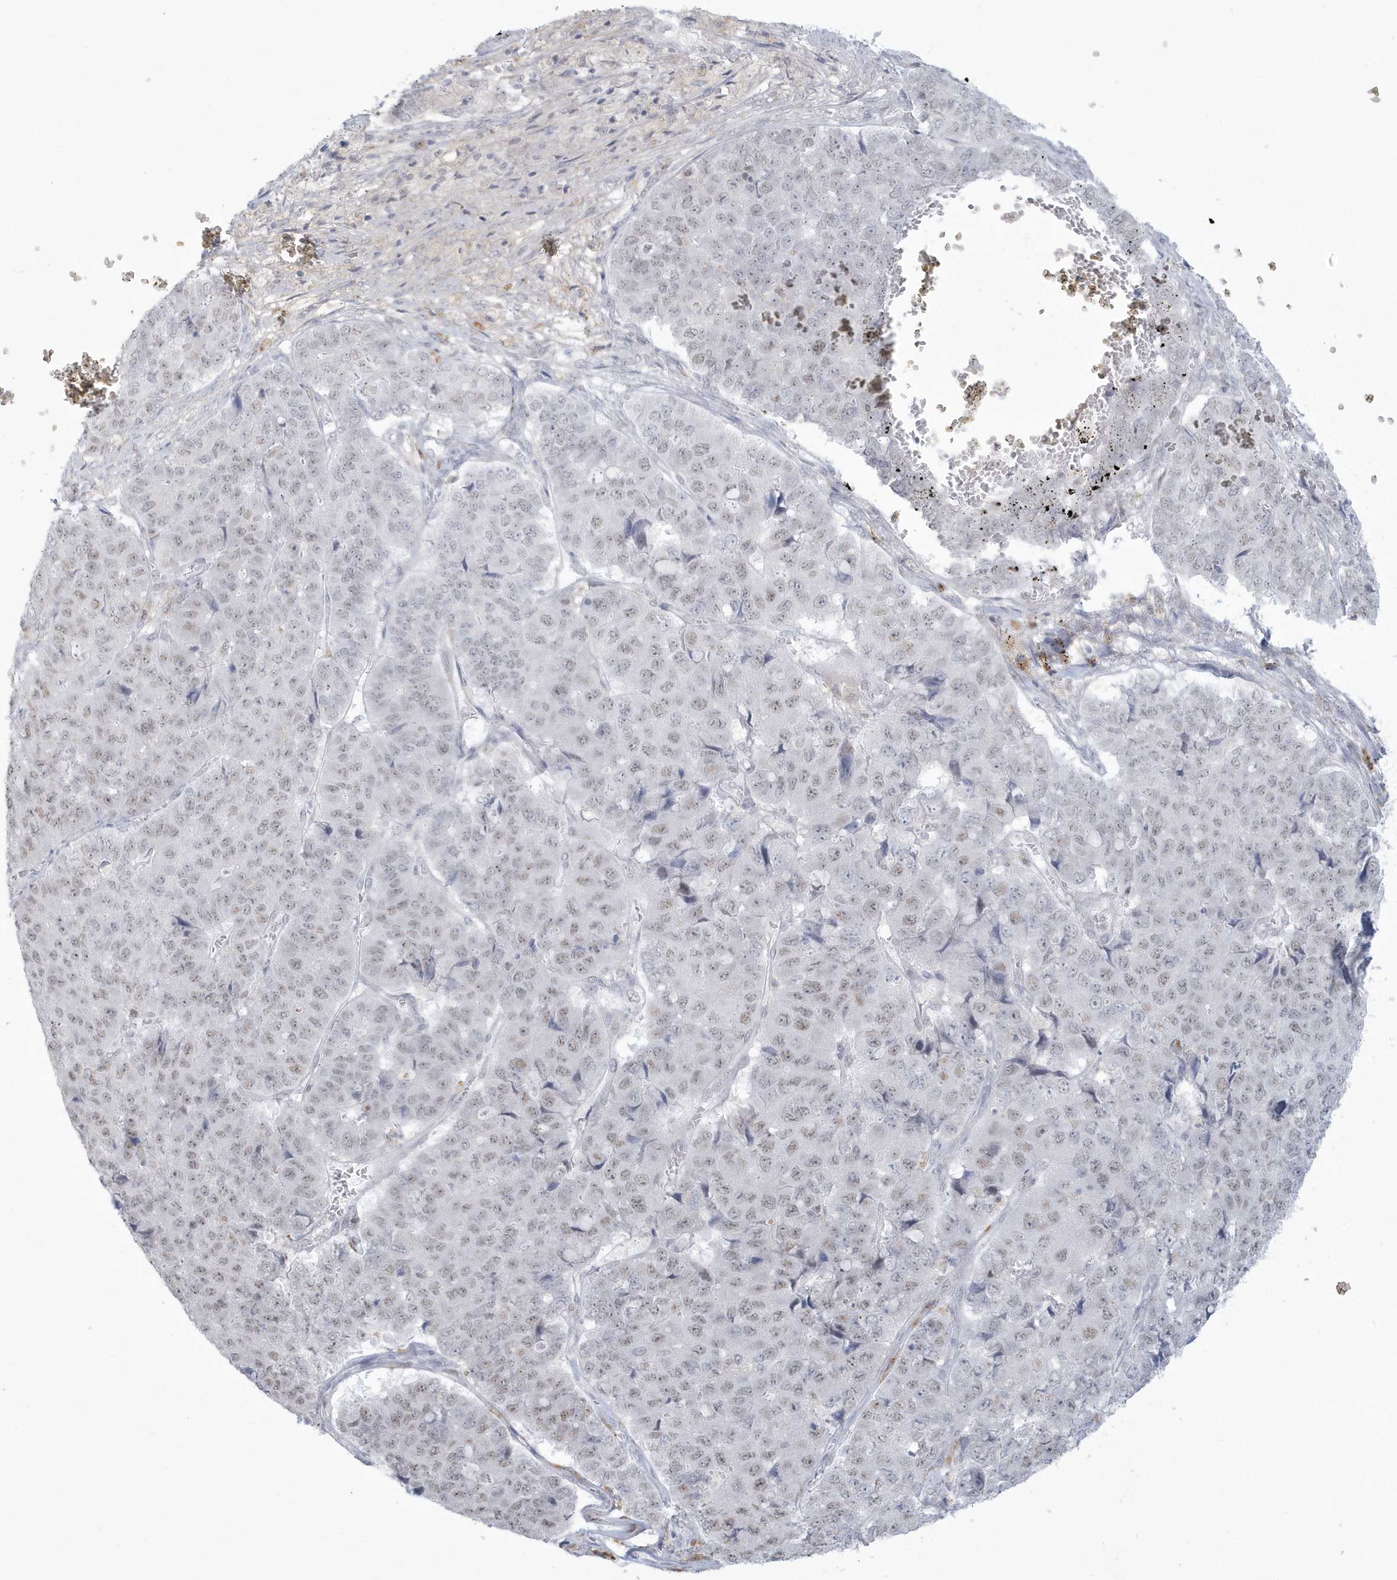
{"staining": {"intensity": "weak", "quantity": "25%-75%", "location": "nuclear"}, "tissue": "pancreatic cancer", "cell_type": "Tumor cells", "image_type": "cancer", "snomed": [{"axis": "morphology", "description": "Adenocarcinoma, NOS"}, {"axis": "topography", "description": "Pancreas"}], "caption": "Immunohistochemistry histopathology image of neoplastic tissue: human pancreatic cancer stained using immunohistochemistry (IHC) demonstrates low levels of weak protein expression localized specifically in the nuclear of tumor cells, appearing as a nuclear brown color.", "gene": "HERC6", "patient": {"sex": "male", "age": 50}}